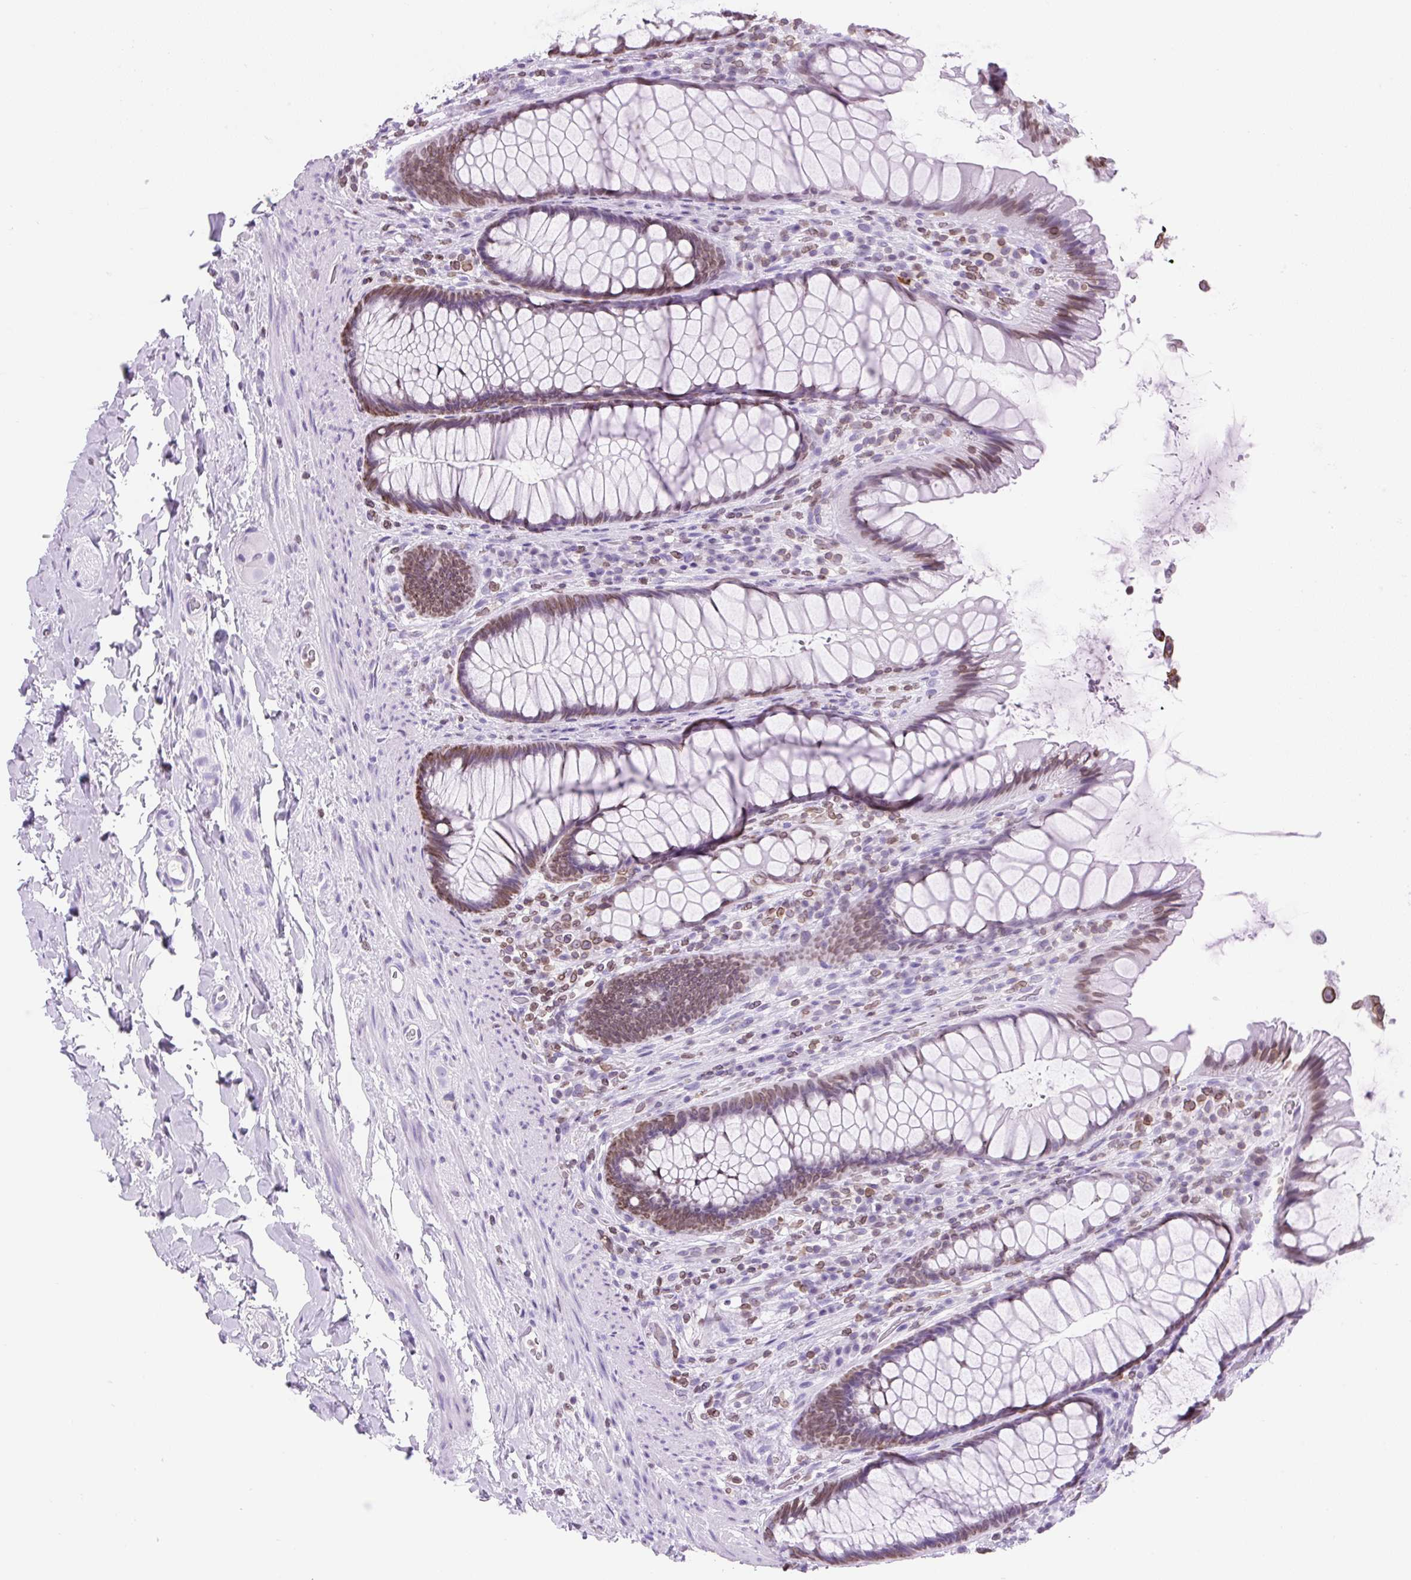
{"staining": {"intensity": "moderate", "quantity": "25%-75%", "location": "cytoplasmic/membranous,nuclear"}, "tissue": "rectum", "cell_type": "Glandular cells", "image_type": "normal", "snomed": [{"axis": "morphology", "description": "Normal tissue, NOS"}, {"axis": "topography", "description": "Rectum"}], "caption": "Immunohistochemistry image of unremarkable rectum stained for a protein (brown), which displays medium levels of moderate cytoplasmic/membranous,nuclear staining in about 25%-75% of glandular cells.", "gene": "VPREB1", "patient": {"sex": "male", "age": 53}}